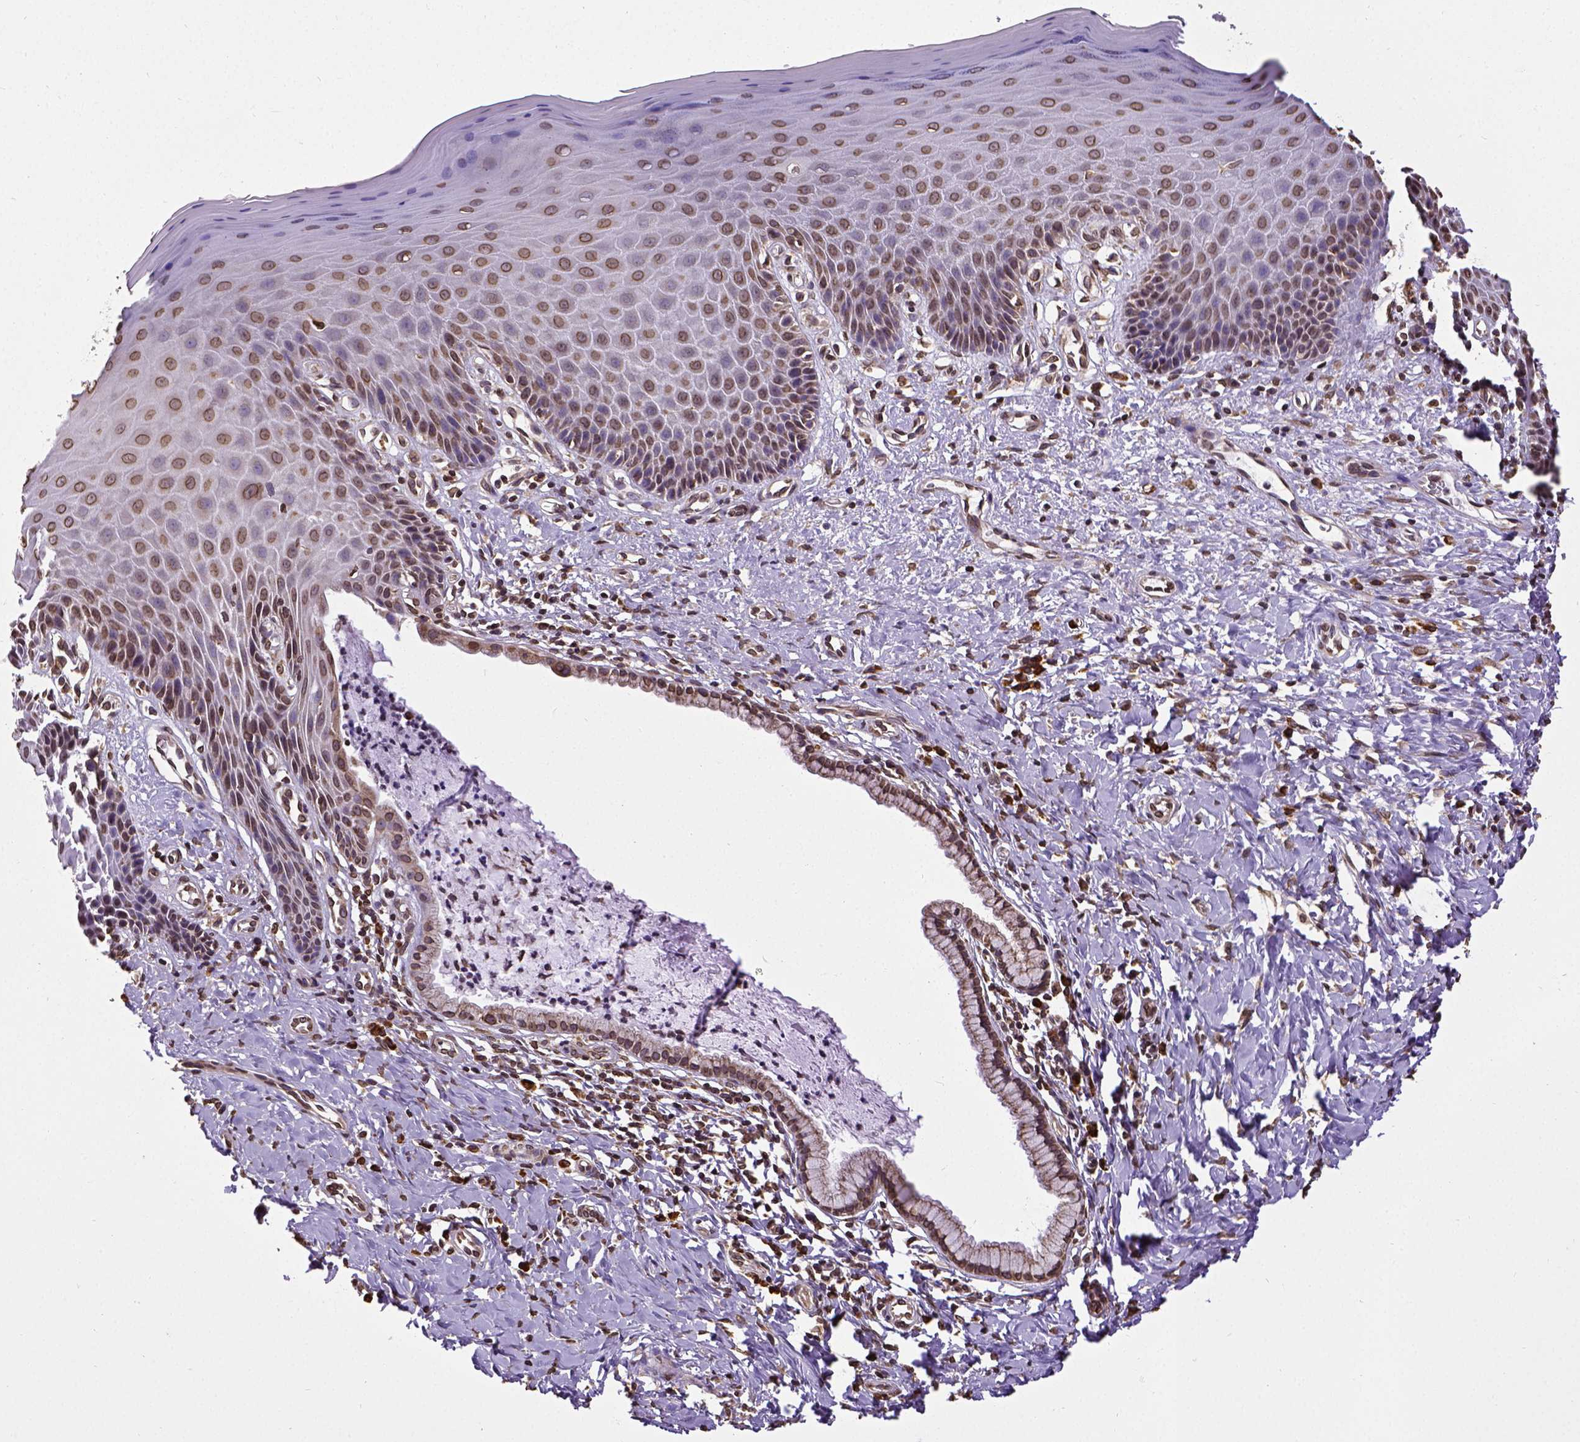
{"staining": {"intensity": "moderate", "quantity": ">75%", "location": "cytoplasmic/membranous,nuclear"}, "tissue": "vagina", "cell_type": "Squamous epithelial cells", "image_type": "normal", "snomed": [{"axis": "morphology", "description": "Normal tissue, NOS"}, {"axis": "topography", "description": "Vagina"}], "caption": "Immunohistochemical staining of normal human vagina demonstrates moderate cytoplasmic/membranous,nuclear protein expression in approximately >75% of squamous epithelial cells. The staining was performed using DAB, with brown indicating positive protein expression. Nuclei are stained blue with hematoxylin.", "gene": "MTDH", "patient": {"sex": "female", "age": 83}}